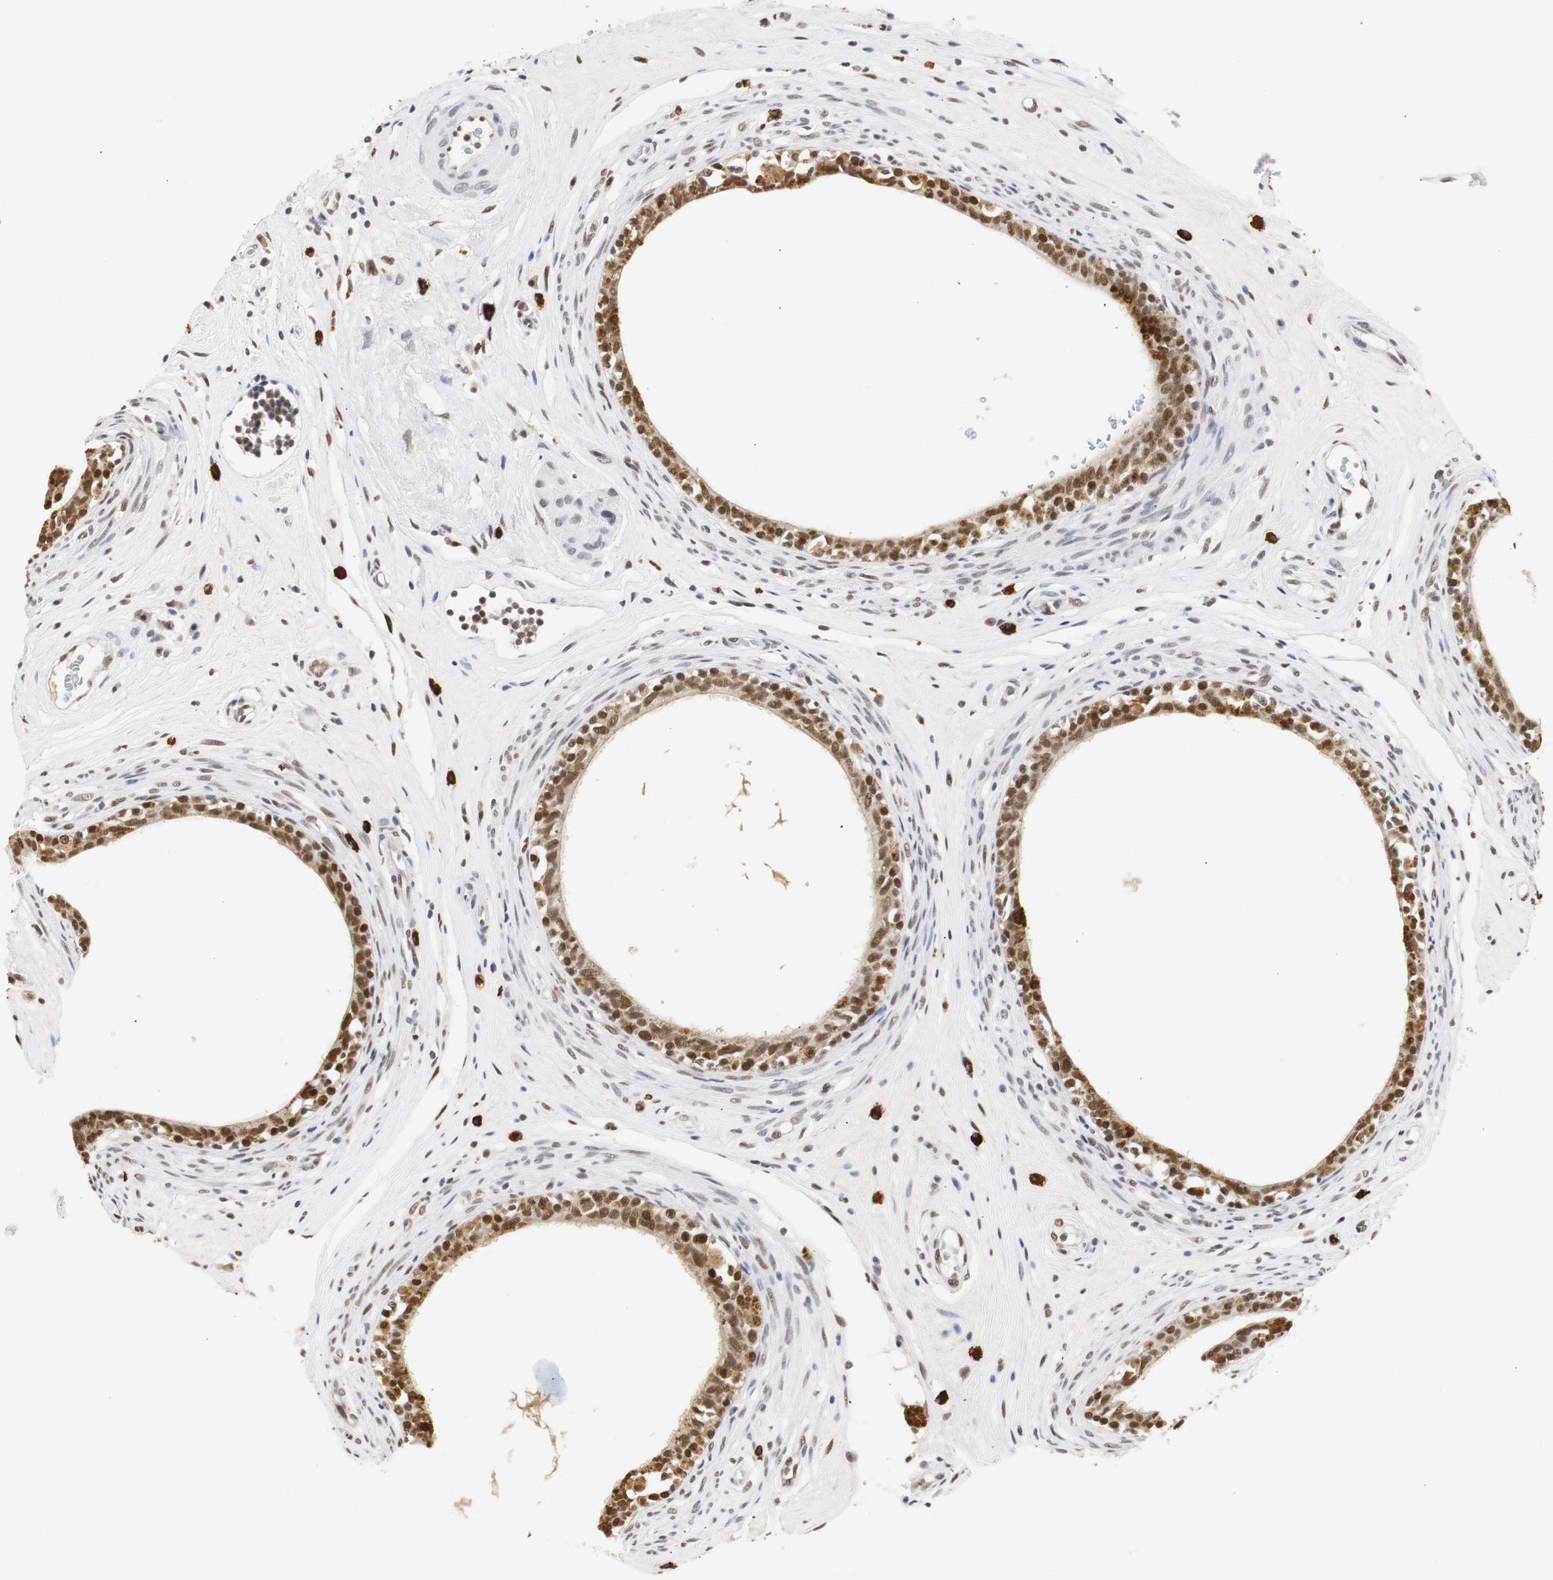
{"staining": {"intensity": "strong", "quantity": ">75%", "location": "nuclear"}, "tissue": "epididymis", "cell_type": "Glandular cells", "image_type": "normal", "snomed": [{"axis": "morphology", "description": "Normal tissue, NOS"}, {"axis": "morphology", "description": "Inflammation, NOS"}, {"axis": "topography", "description": "Epididymis"}], "caption": "Human epididymis stained with a brown dye demonstrates strong nuclear positive expression in approximately >75% of glandular cells.", "gene": "ZFC3H1", "patient": {"sex": "male", "age": 84}}